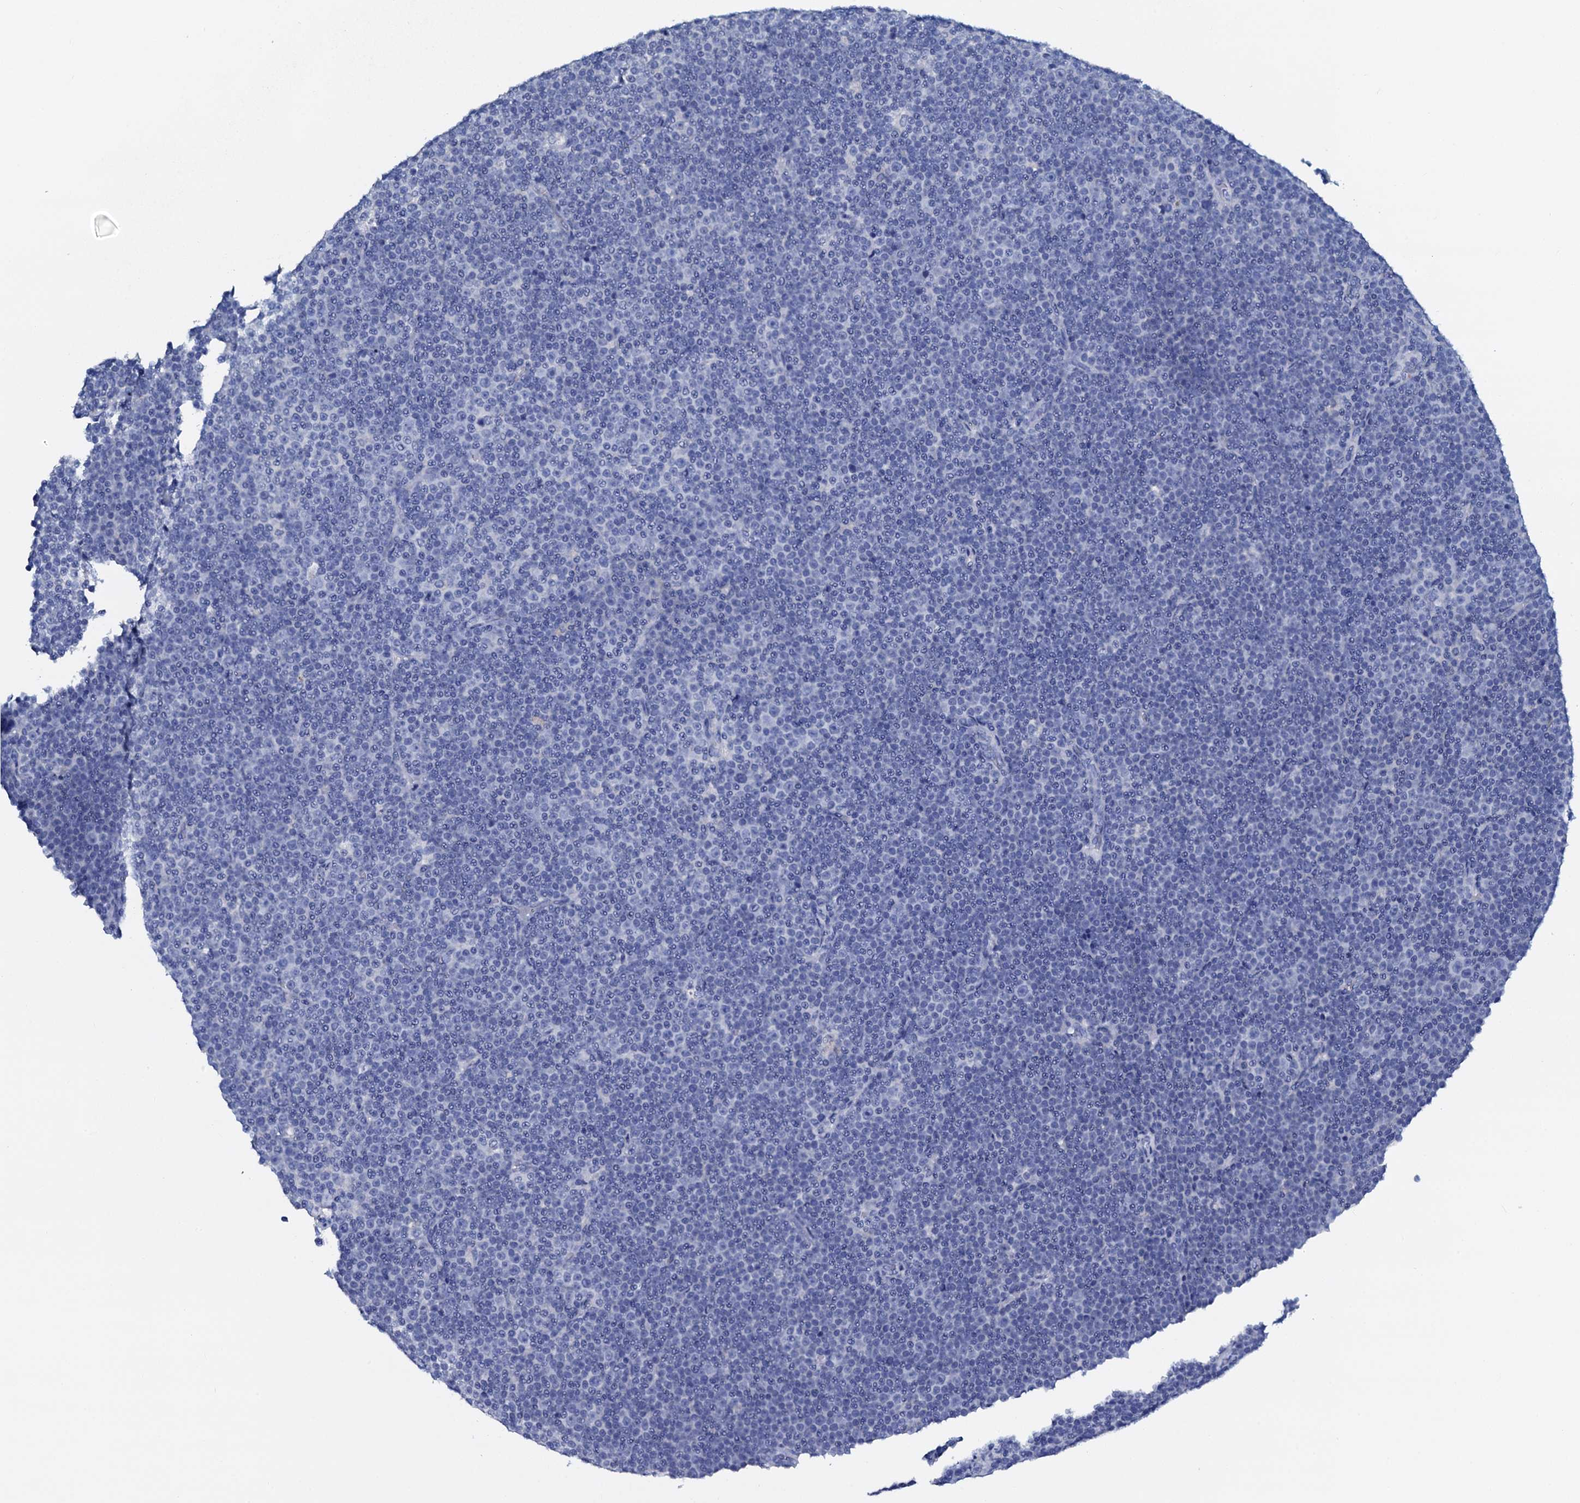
{"staining": {"intensity": "negative", "quantity": "none", "location": "none"}, "tissue": "lymphoma", "cell_type": "Tumor cells", "image_type": "cancer", "snomed": [{"axis": "morphology", "description": "Malignant lymphoma, non-Hodgkin's type, Low grade"}, {"axis": "topography", "description": "Lymph node"}], "caption": "High power microscopy histopathology image of an IHC image of lymphoma, revealing no significant expression in tumor cells.", "gene": "AMER2", "patient": {"sex": "female", "age": 67}}